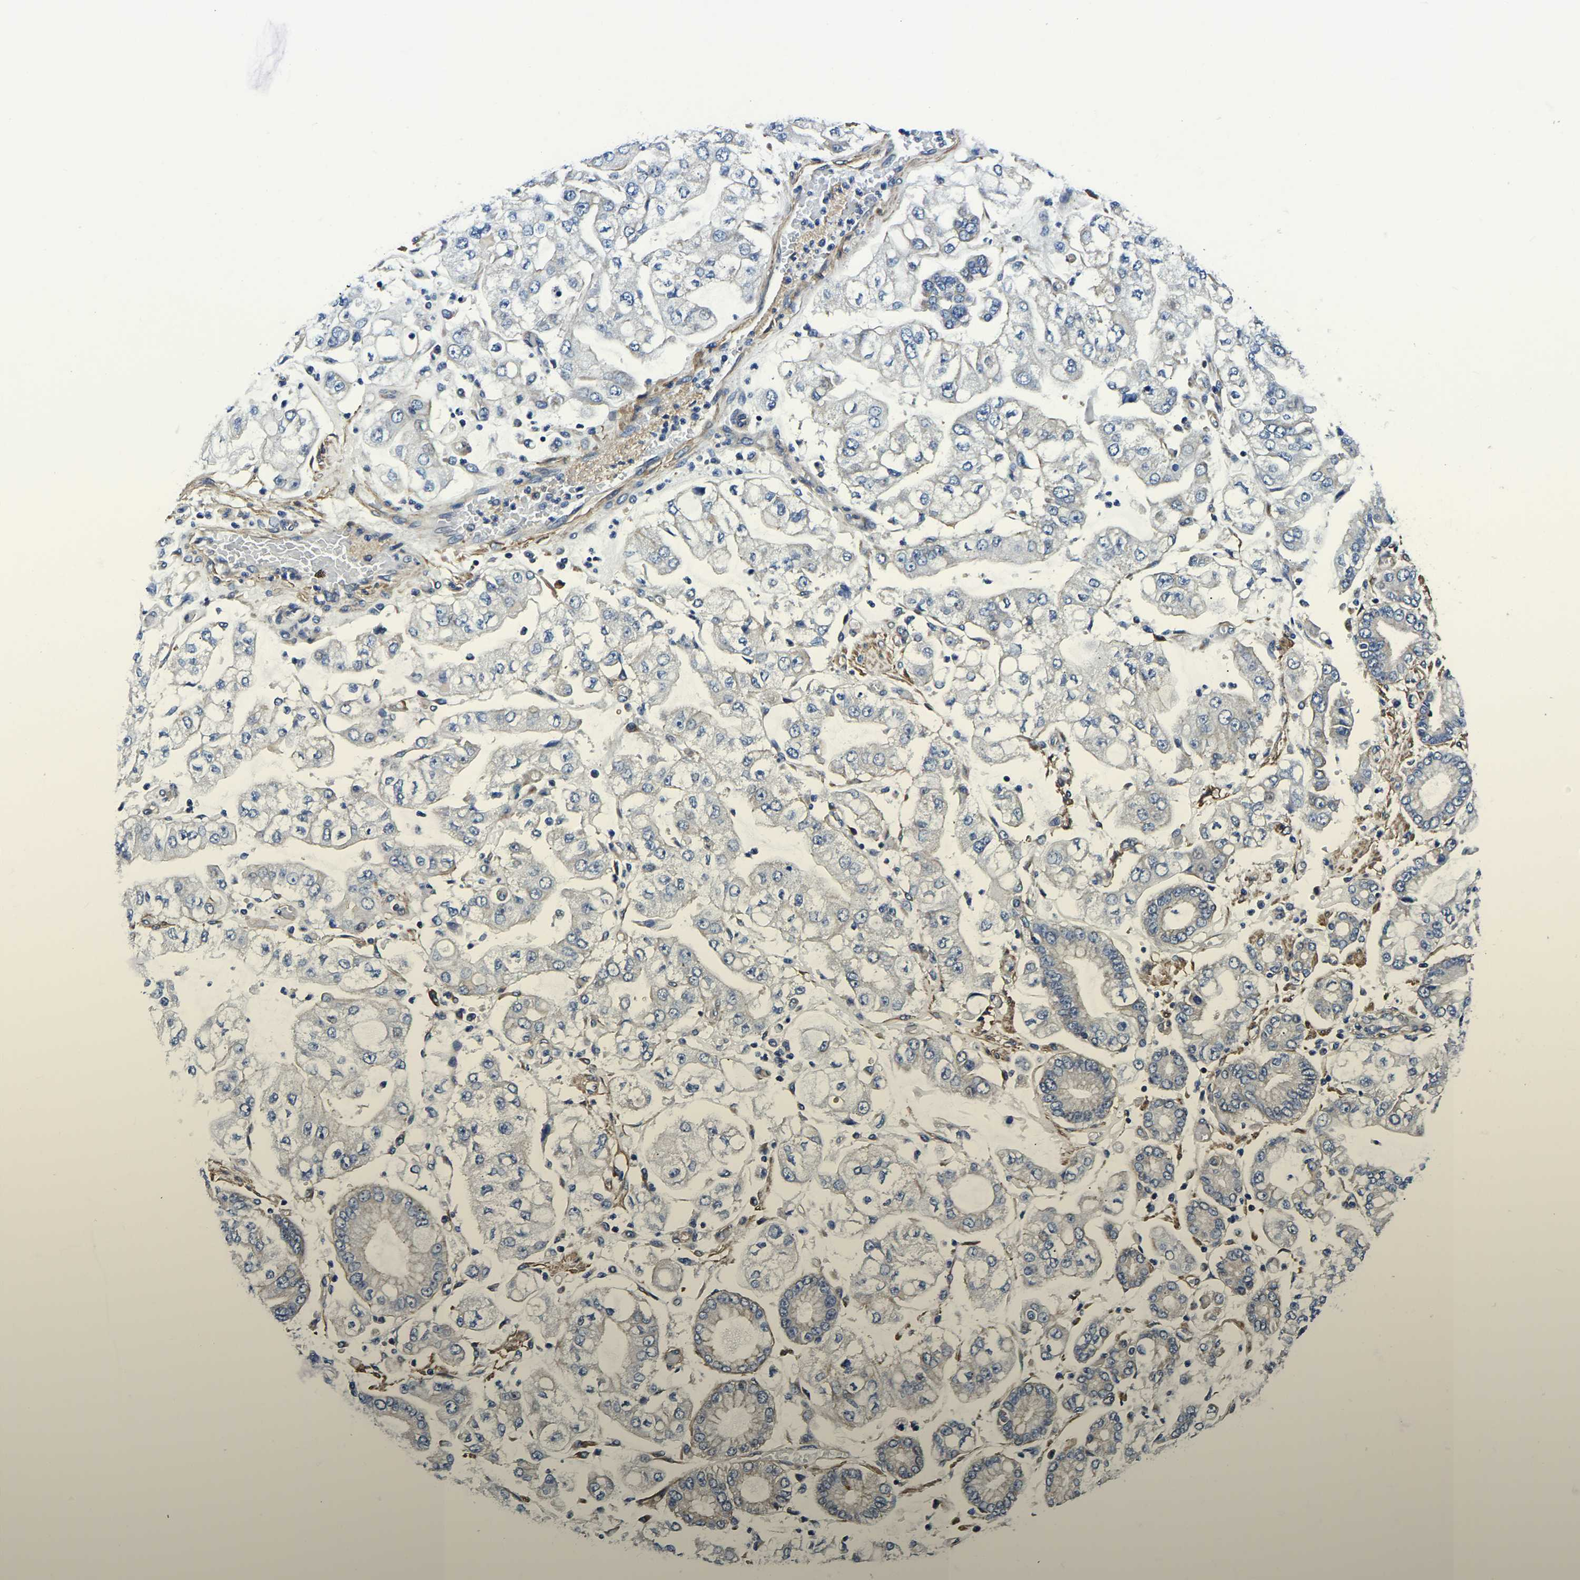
{"staining": {"intensity": "negative", "quantity": "none", "location": "none"}, "tissue": "stomach cancer", "cell_type": "Tumor cells", "image_type": "cancer", "snomed": [{"axis": "morphology", "description": "Adenocarcinoma, NOS"}, {"axis": "topography", "description": "Stomach"}], "caption": "High power microscopy histopathology image of an IHC image of stomach cancer, revealing no significant expression in tumor cells.", "gene": "KCTD17", "patient": {"sex": "male", "age": 76}}